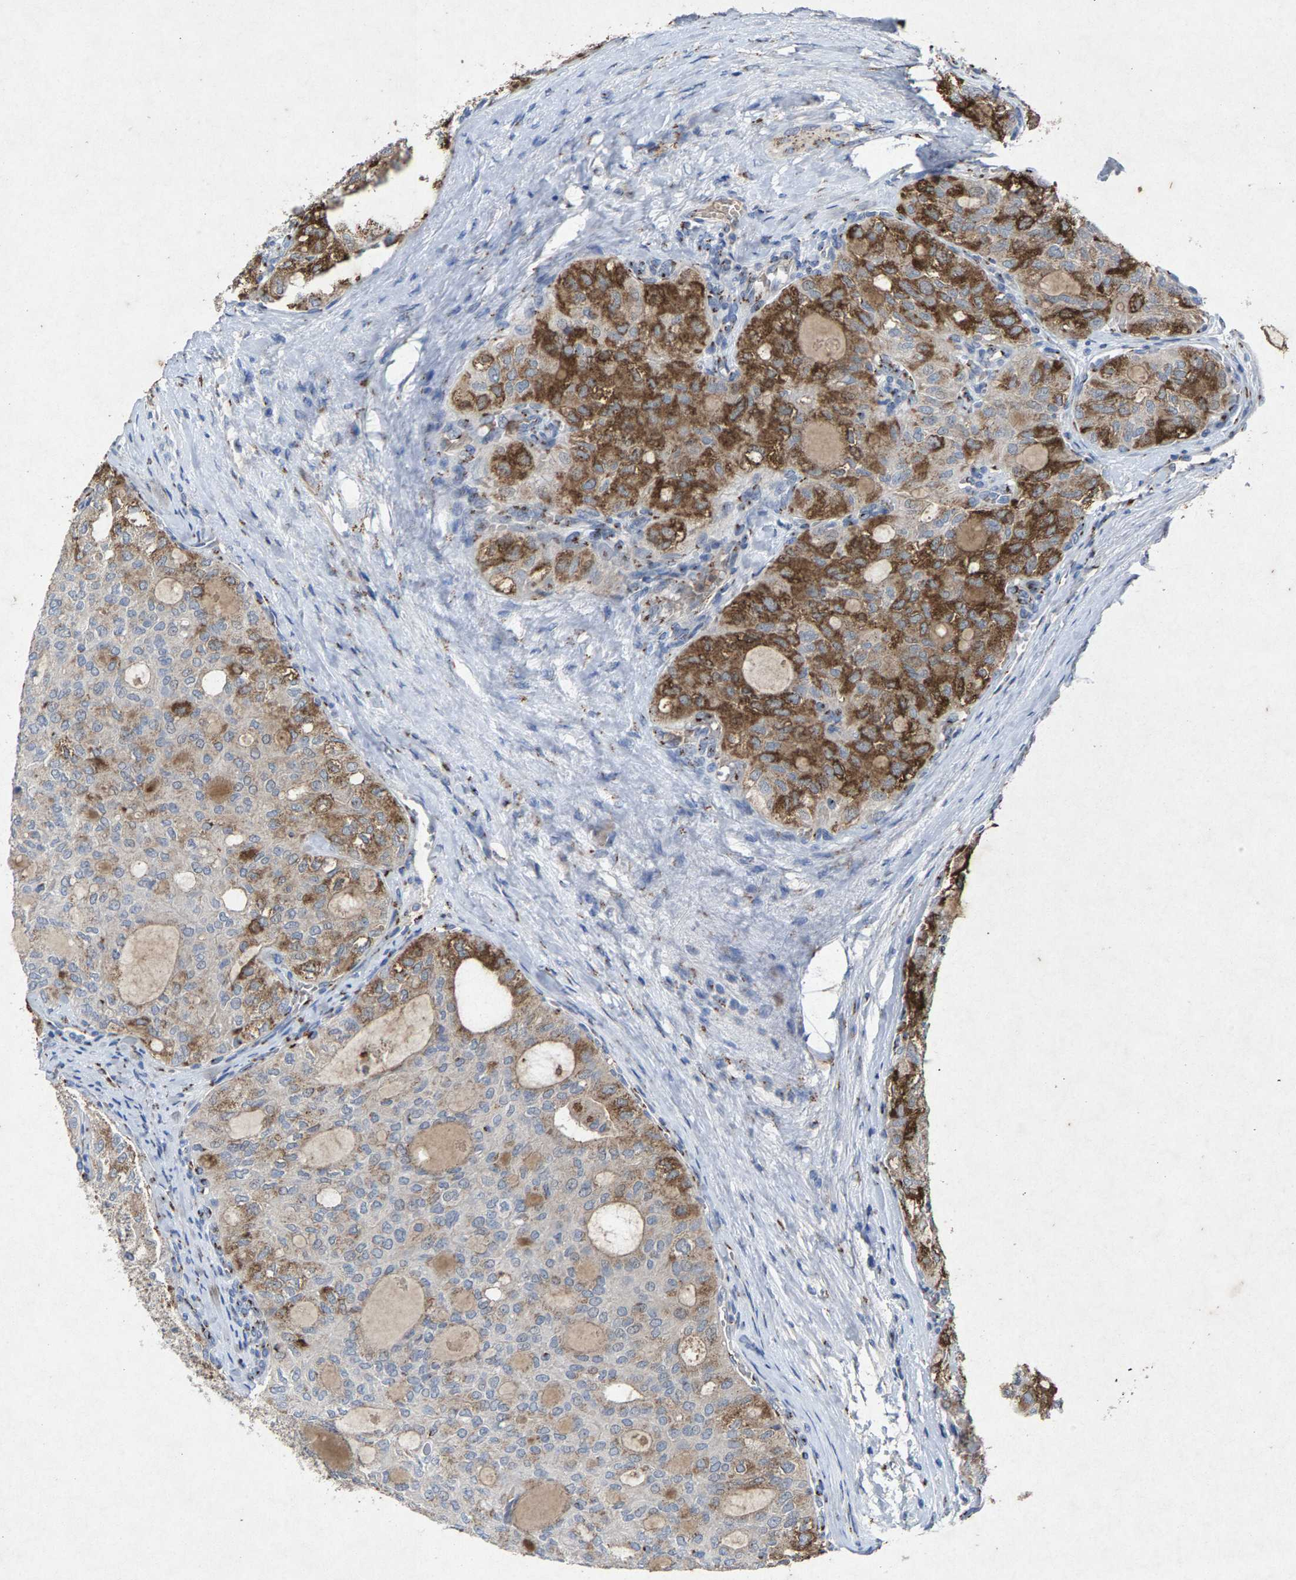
{"staining": {"intensity": "moderate", "quantity": "25%-75%", "location": "cytoplasmic/membranous"}, "tissue": "thyroid cancer", "cell_type": "Tumor cells", "image_type": "cancer", "snomed": [{"axis": "morphology", "description": "Follicular adenoma carcinoma, NOS"}, {"axis": "topography", "description": "Thyroid gland"}], "caption": "The histopathology image exhibits staining of thyroid follicular adenoma carcinoma, revealing moderate cytoplasmic/membranous protein expression (brown color) within tumor cells. (DAB (3,3'-diaminobenzidine) IHC with brightfield microscopy, high magnification).", "gene": "MAN2A1", "patient": {"sex": "male", "age": 75}}